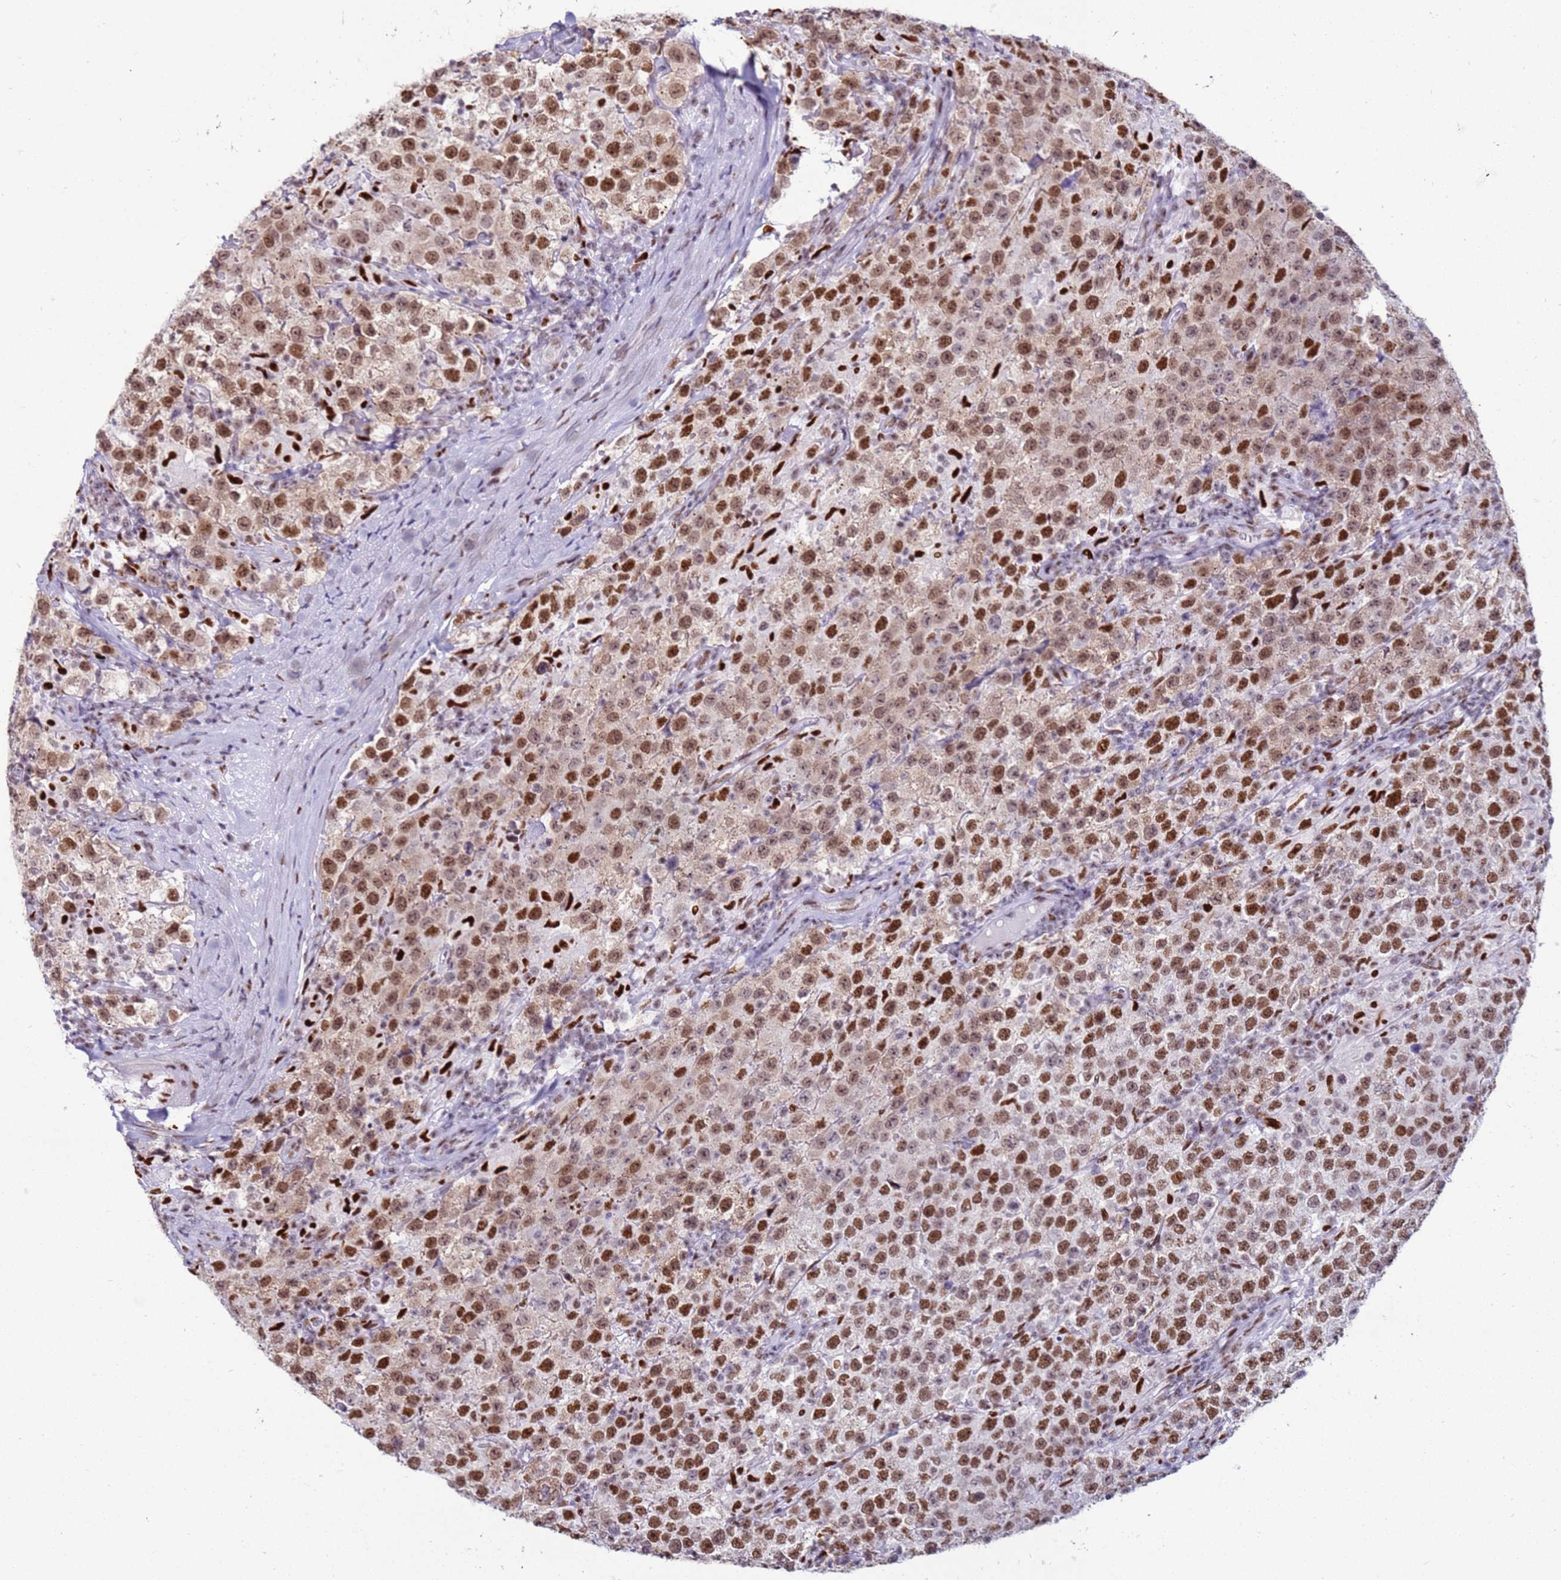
{"staining": {"intensity": "moderate", "quantity": ">75%", "location": "nuclear"}, "tissue": "testis cancer", "cell_type": "Tumor cells", "image_type": "cancer", "snomed": [{"axis": "morphology", "description": "Seminoma, NOS"}, {"axis": "morphology", "description": "Carcinoma, Embryonal, NOS"}, {"axis": "topography", "description": "Testis"}], "caption": "This histopathology image demonstrates embryonal carcinoma (testis) stained with immunohistochemistry to label a protein in brown. The nuclear of tumor cells show moderate positivity for the protein. Nuclei are counter-stained blue.", "gene": "KPNA4", "patient": {"sex": "male", "age": 41}}